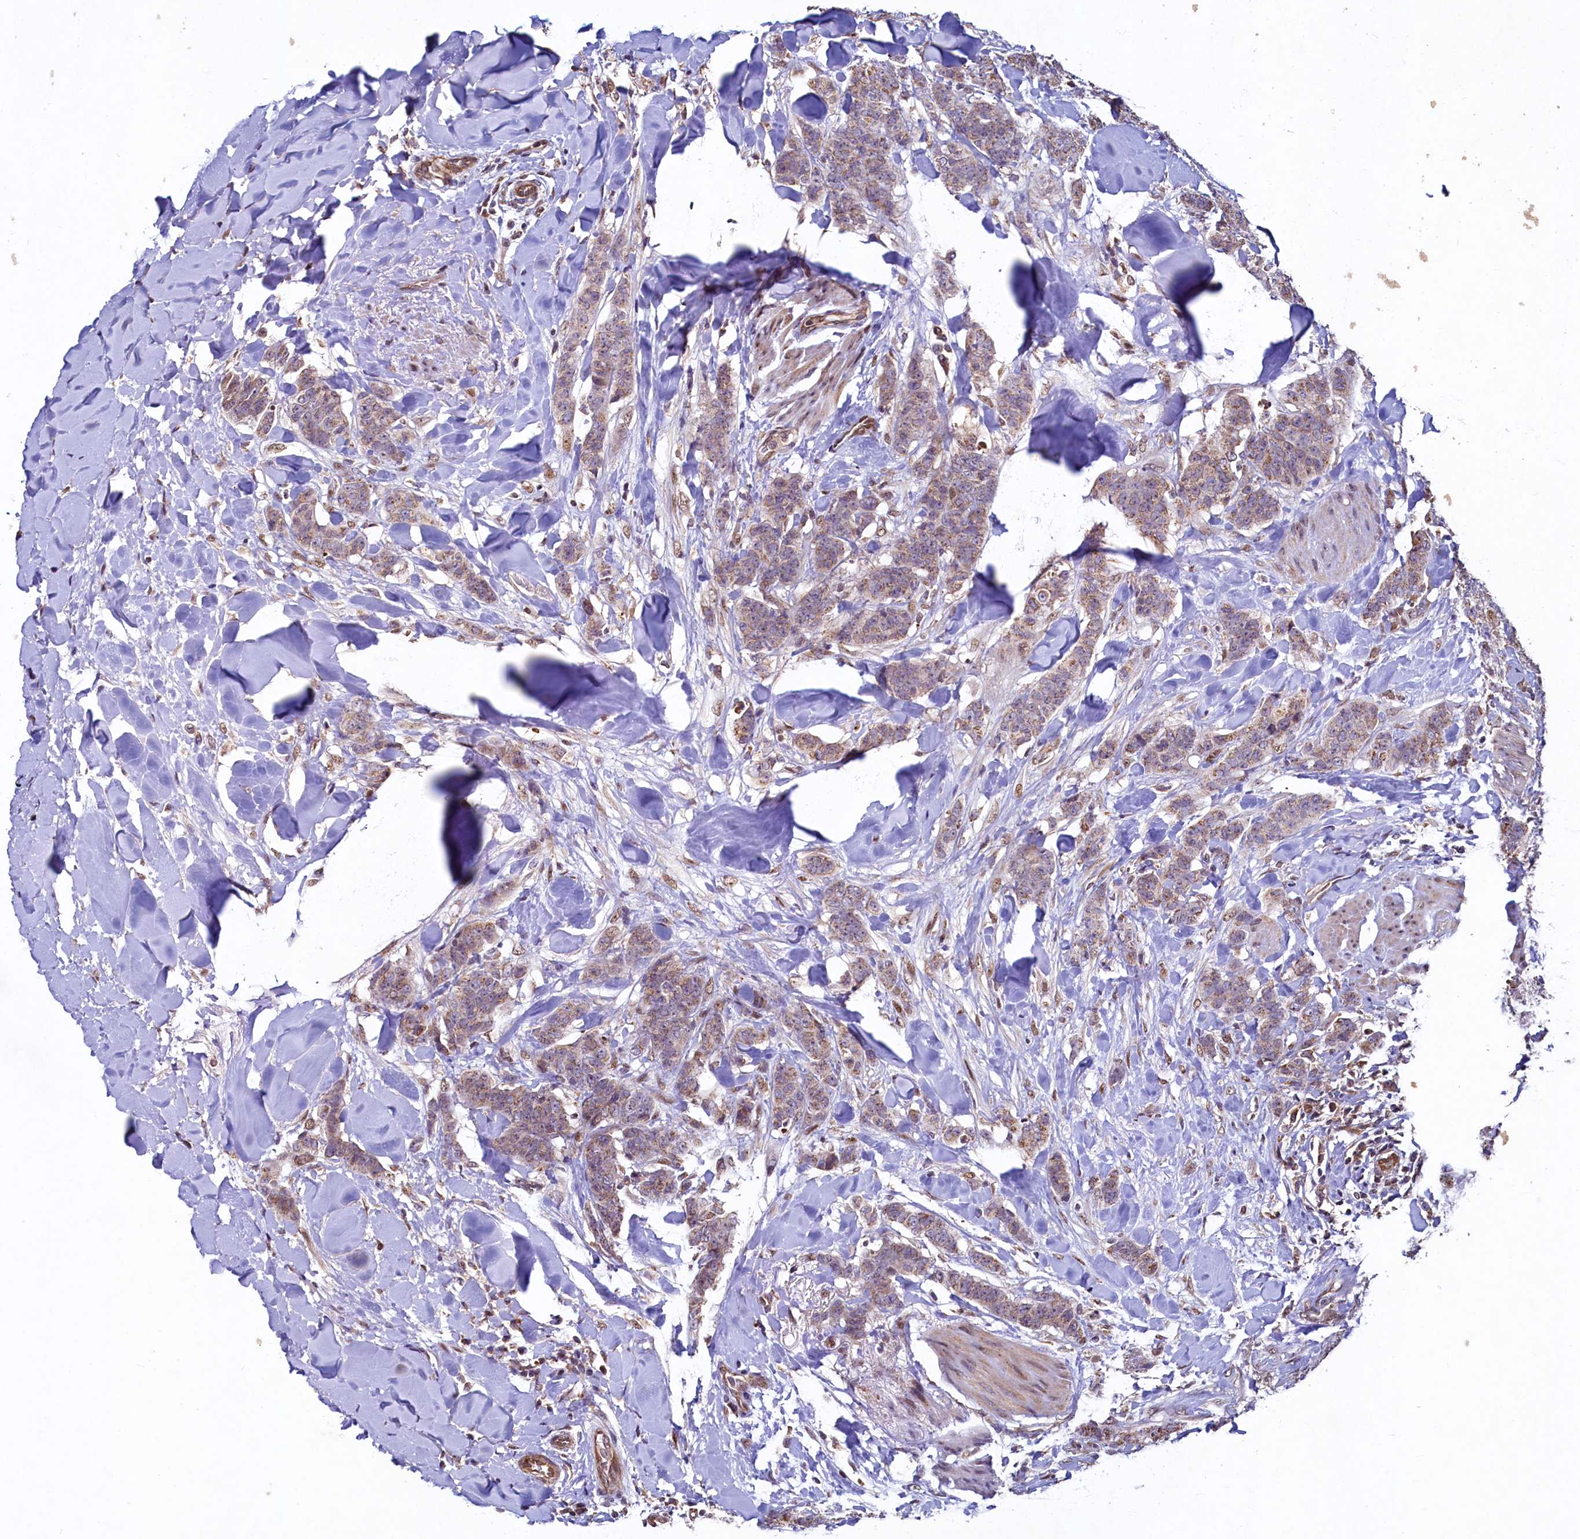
{"staining": {"intensity": "moderate", "quantity": "25%-75%", "location": "cytoplasmic/membranous"}, "tissue": "breast cancer", "cell_type": "Tumor cells", "image_type": "cancer", "snomed": [{"axis": "morphology", "description": "Duct carcinoma"}, {"axis": "topography", "description": "Breast"}], "caption": "Brown immunohistochemical staining in human breast infiltrating ductal carcinoma demonstrates moderate cytoplasmic/membranous expression in about 25%-75% of tumor cells. (IHC, brightfield microscopy, high magnification).", "gene": "ZNF577", "patient": {"sex": "female", "age": 40}}